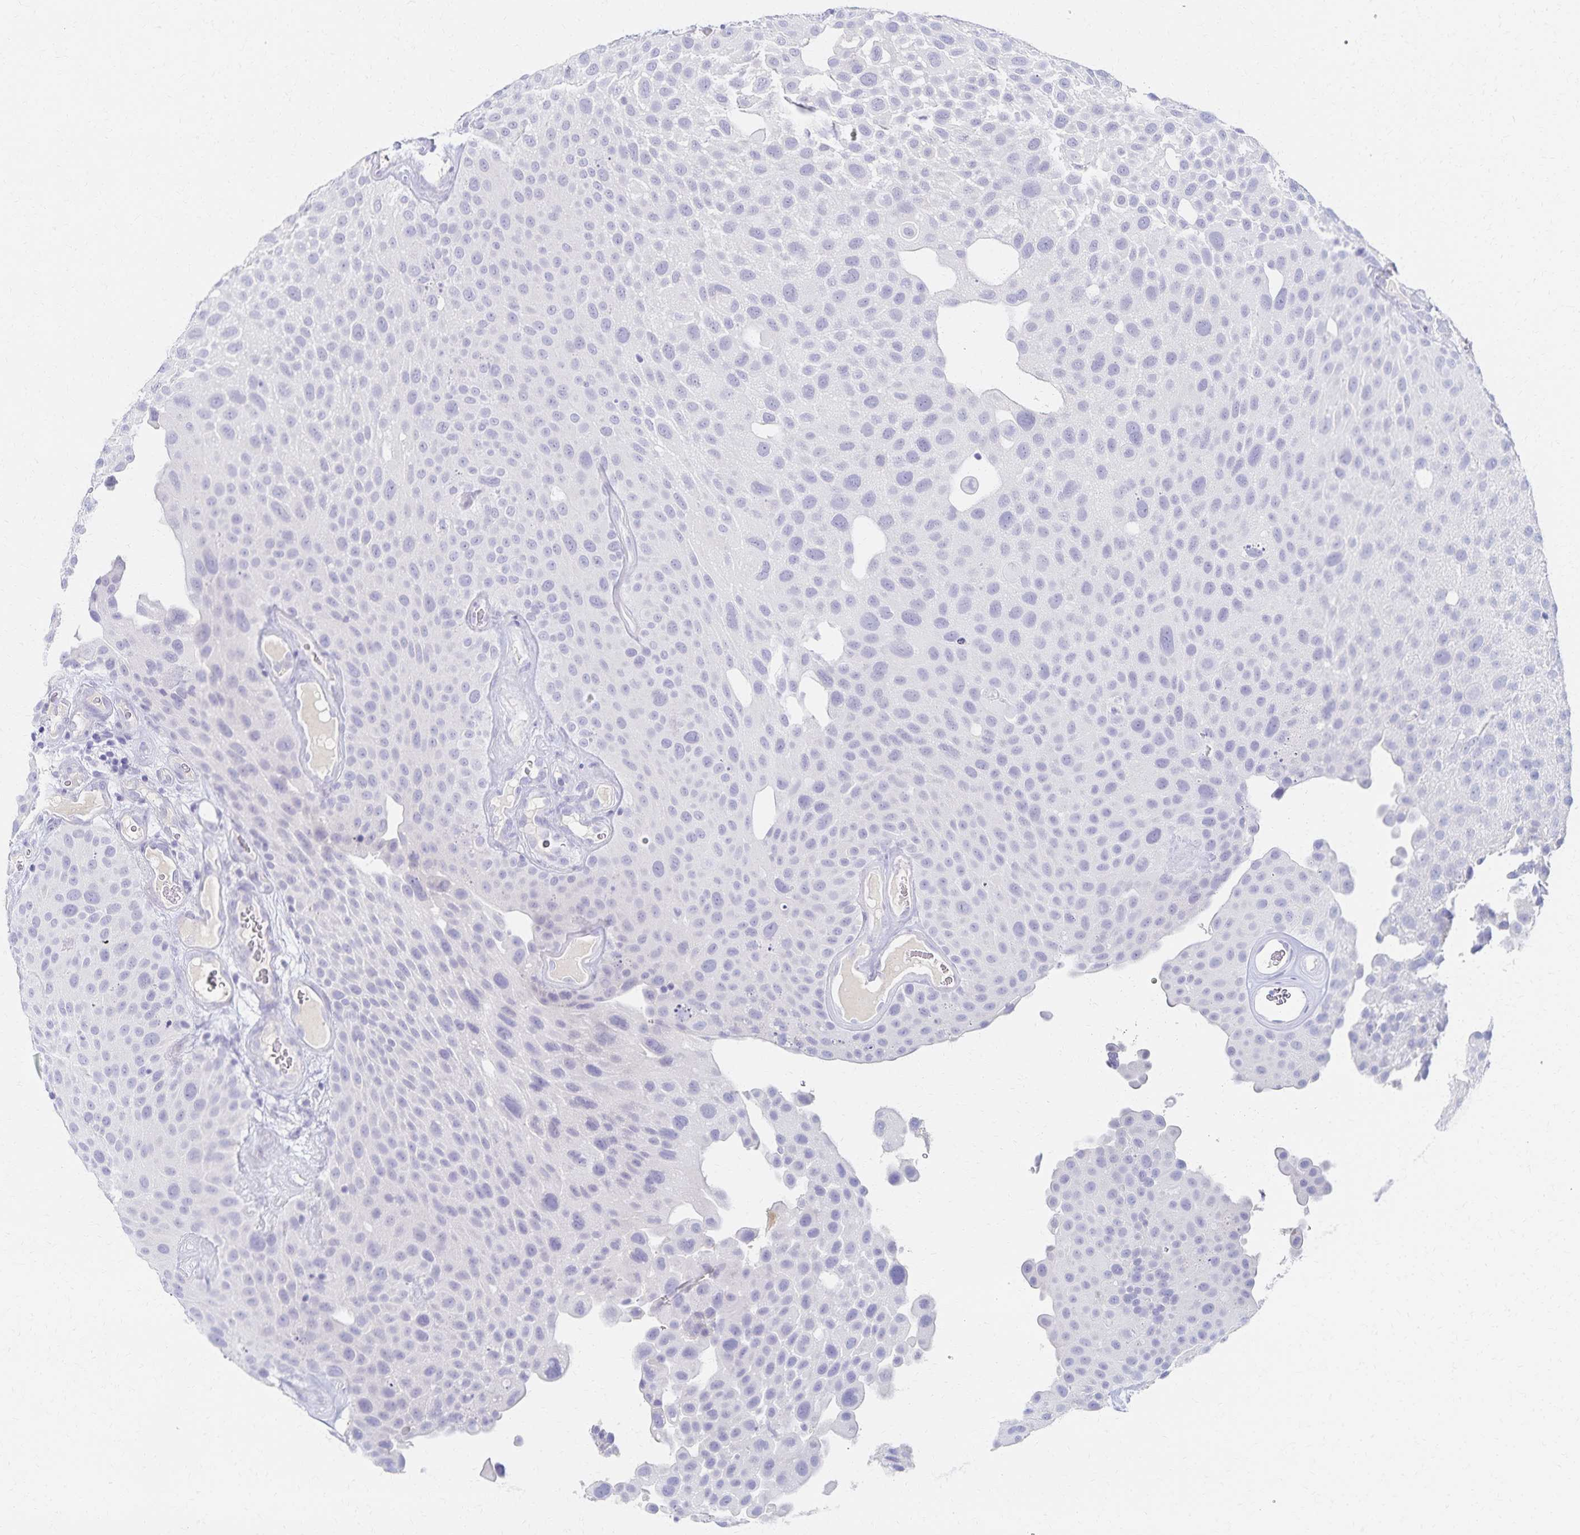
{"staining": {"intensity": "negative", "quantity": "none", "location": "none"}, "tissue": "urothelial cancer", "cell_type": "Tumor cells", "image_type": "cancer", "snomed": [{"axis": "morphology", "description": "Urothelial carcinoma, Low grade"}, {"axis": "topography", "description": "Urinary bladder"}], "caption": "IHC micrograph of urothelial cancer stained for a protein (brown), which shows no staining in tumor cells.", "gene": "C2orf50", "patient": {"sex": "male", "age": 72}}